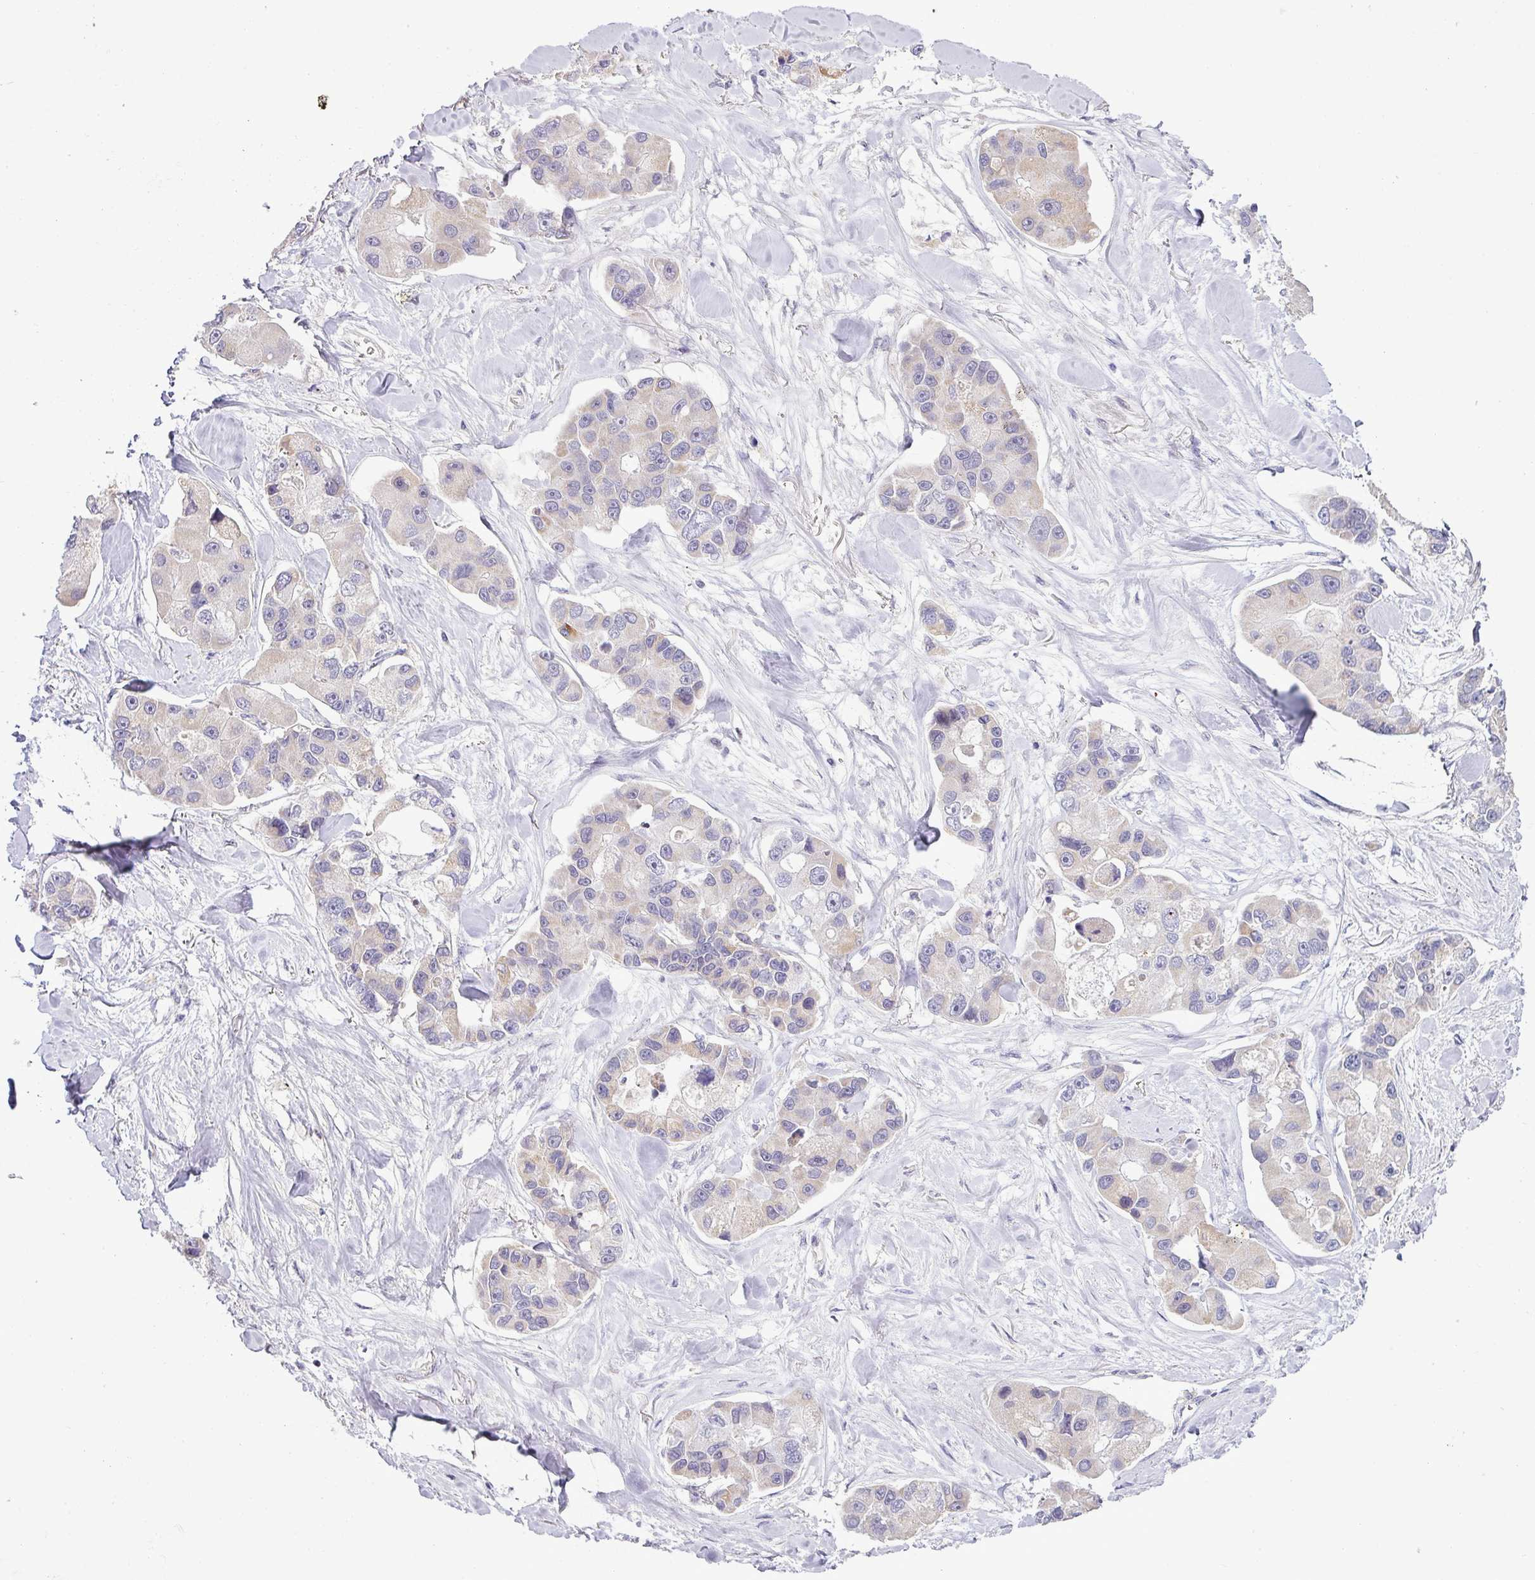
{"staining": {"intensity": "negative", "quantity": "none", "location": "none"}, "tissue": "lung cancer", "cell_type": "Tumor cells", "image_type": "cancer", "snomed": [{"axis": "morphology", "description": "Adenocarcinoma, NOS"}, {"axis": "topography", "description": "Lung"}], "caption": "Tumor cells are negative for brown protein staining in lung cancer.", "gene": "HBEGF", "patient": {"sex": "female", "age": 54}}